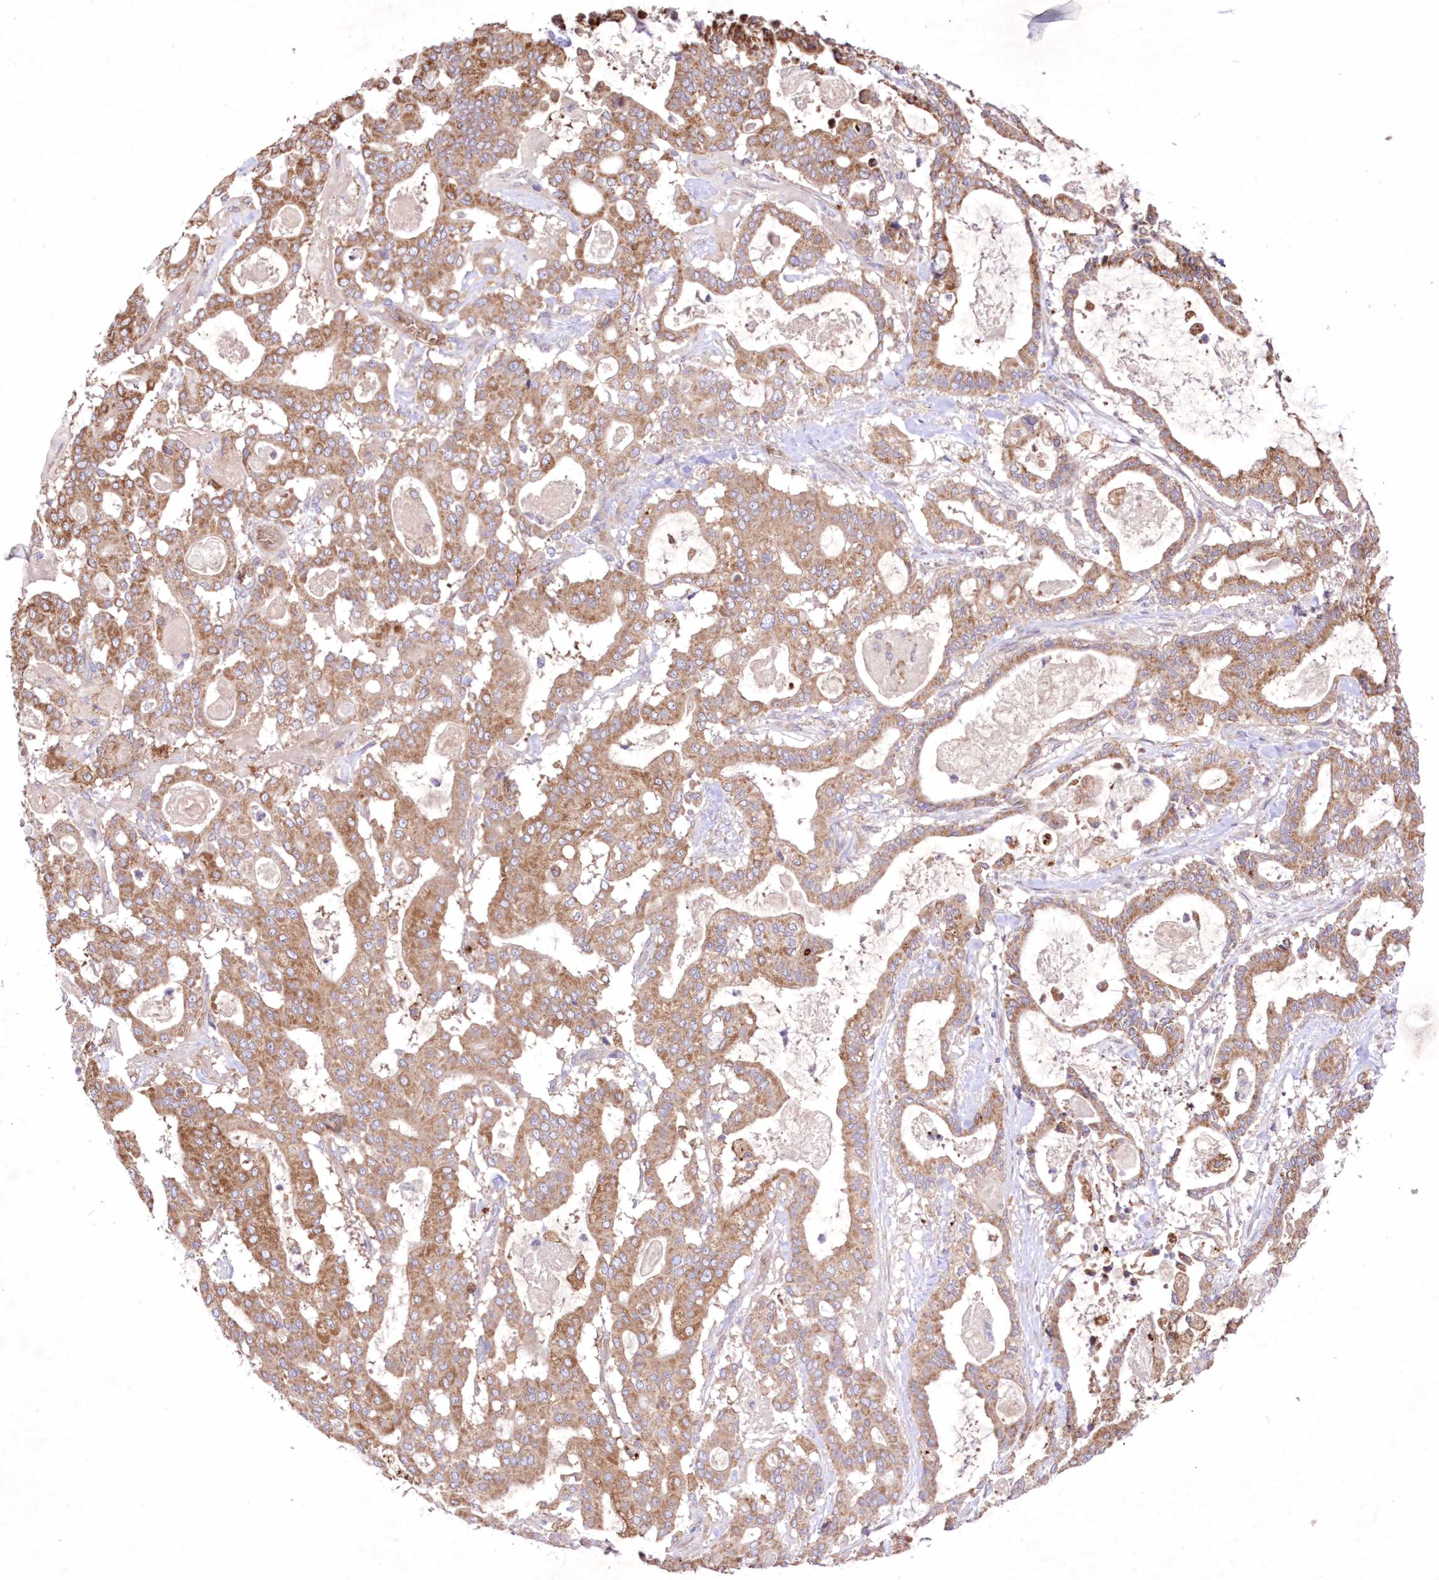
{"staining": {"intensity": "moderate", "quantity": ">75%", "location": "cytoplasmic/membranous"}, "tissue": "pancreatic cancer", "cell_type": "Tumor cells", "image_type": "cancer", "snomed": [{"axis": "morphology", "description": "Adenocarcinoma, NOS"}, {"axis": "topography", "description": "Pancreas"}], "caption": "Immunohistochemistry histopathology image of pancreatic cancer stained for a protein (brown), which displays medium levels of moderate cytoplasmic/membranous positivity in about >75% of tumor cells.", "gene": "FCHO2", "patient": {"sex": "male", "age": 63}}